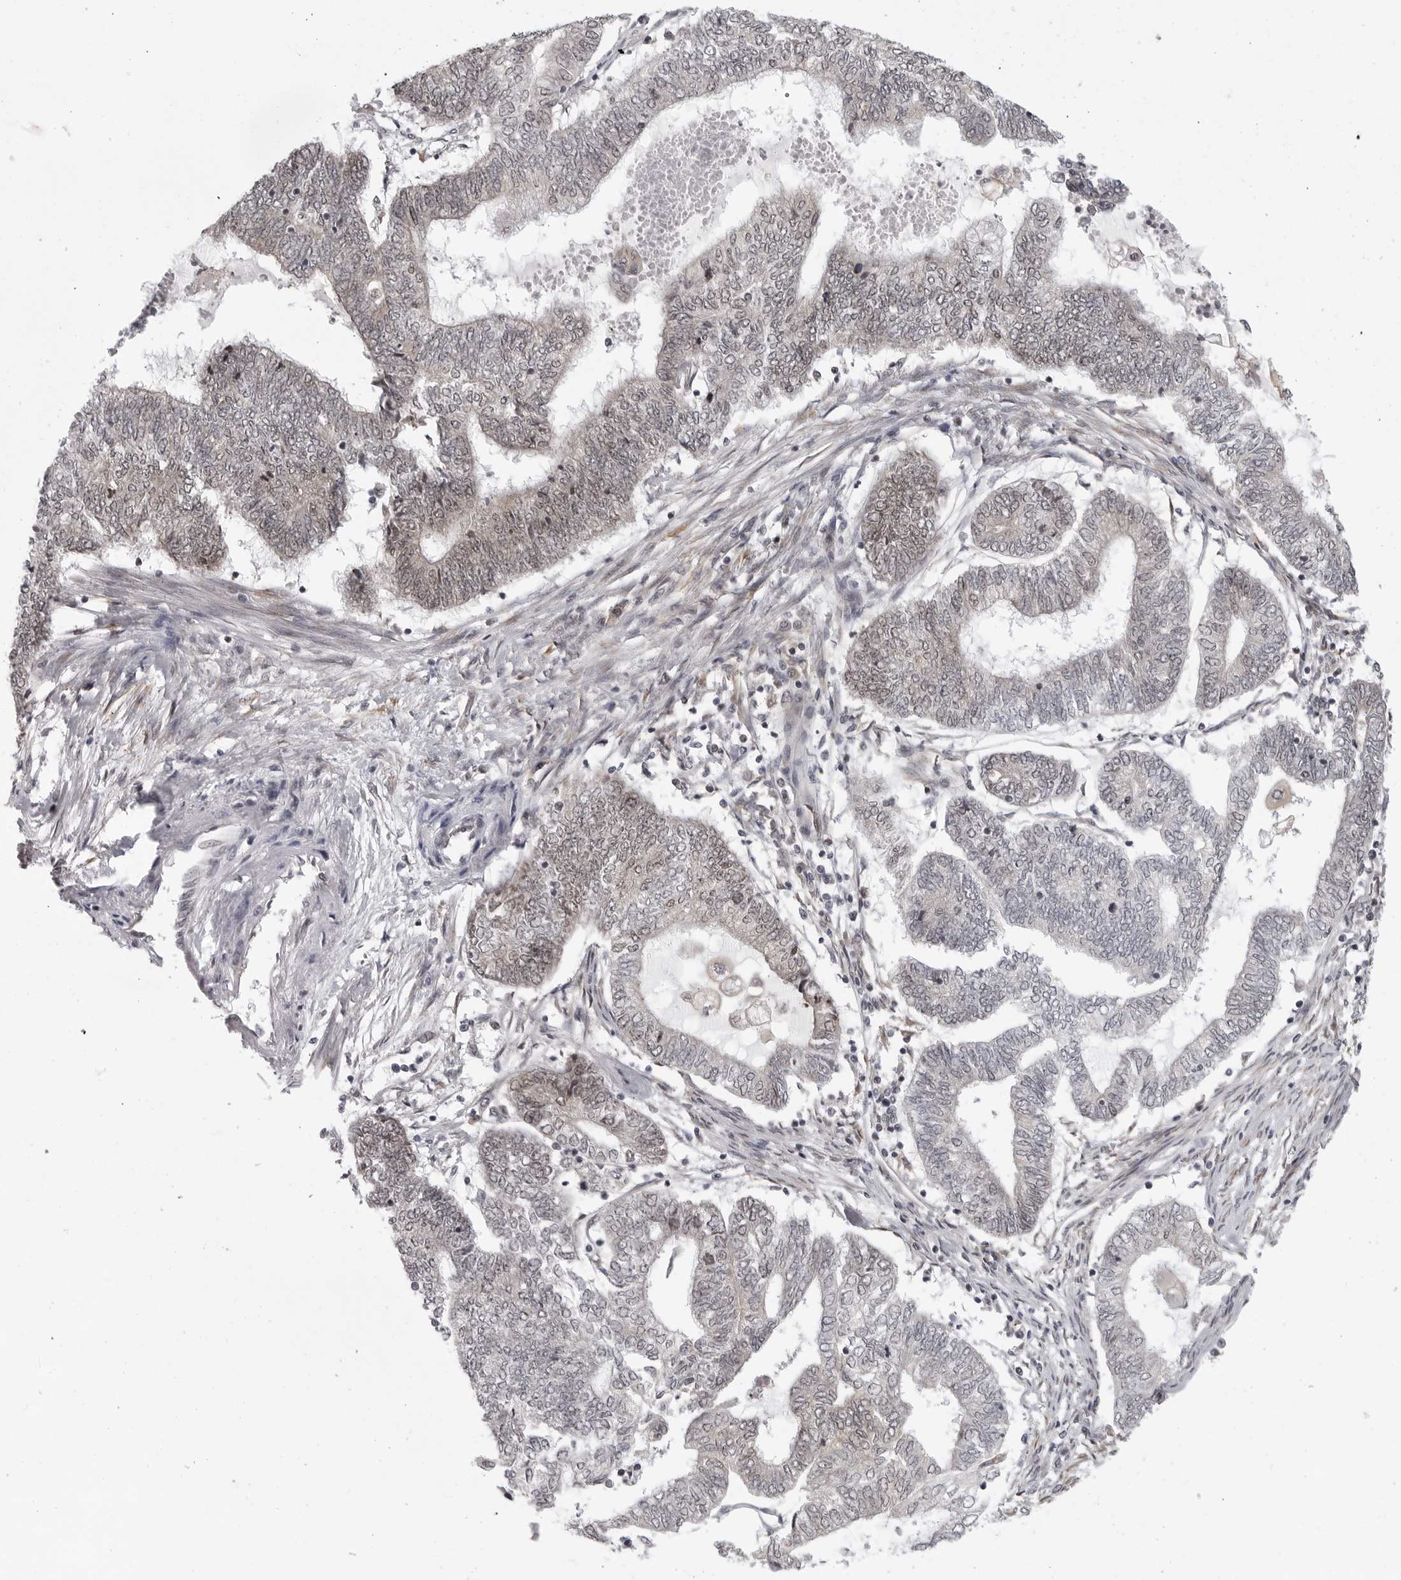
{"staining": {"intensity": "weak", "quantity": "25%-75%", "location": "nuclear"}, "tissue": "endometrial cancer", "cell_type": "Tumor cells", "image_type": "cancer", "snomed": [{"axis": "morphology", "description": "Adenocarcinoma, NOS"}, {"axis": "topography", "description": "Uterus"}, {"axis": "topography", "description": "Endometrium"}], "caption": "Immunohistochemistry histopathology image of endometrial adenocarcinoma stained for a protein (brown), which shows low levels of weak nuclear expression in approximately 25%-75% of tumor cells.", "gene": "PRDM10", "patient": {"sex": "female", "age": 70}}